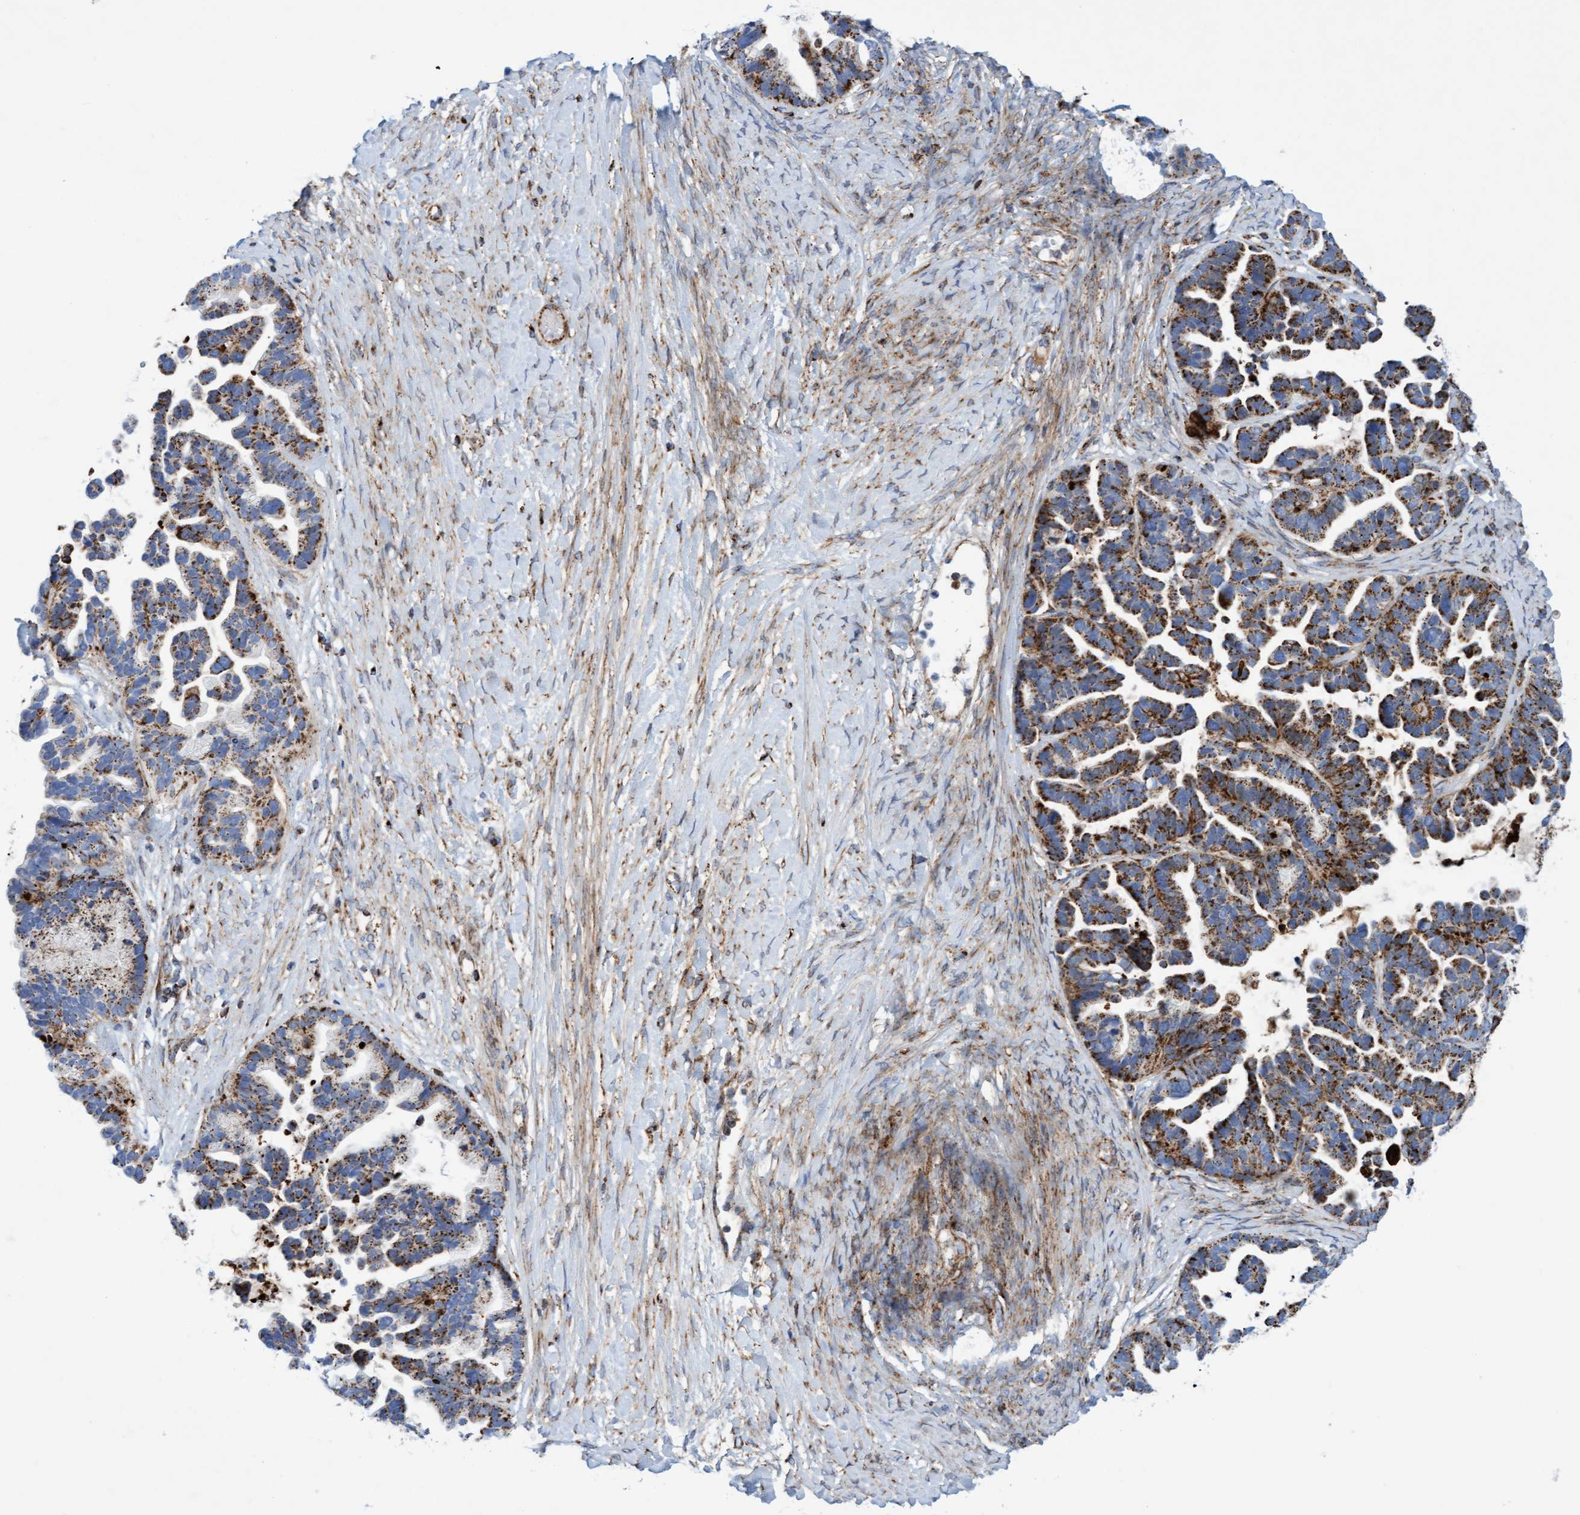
{"staining": {"intensity": "strong", "quantity": ">75%", "location": "cytoplasmic/membranous"}, "tissue": "ovarian cancer", "cell_type": "Tumor cells", "image_type": "cancer", "snomed": [{"axis": "morphology", "description": "Cystadenocarcinoma, serous, NOS"}, {"axis": "topography", "description": "Ovary"}], "caption": "This is a micrograph of immunohistochemistry staining of ovarian cancer (serous cystadenocarcinoma), which shows strong staining in the cytoplasmic/membranous of tumor cells.", "gene": "GGTA1", "patient": {"sex": "female", "age": 56}}